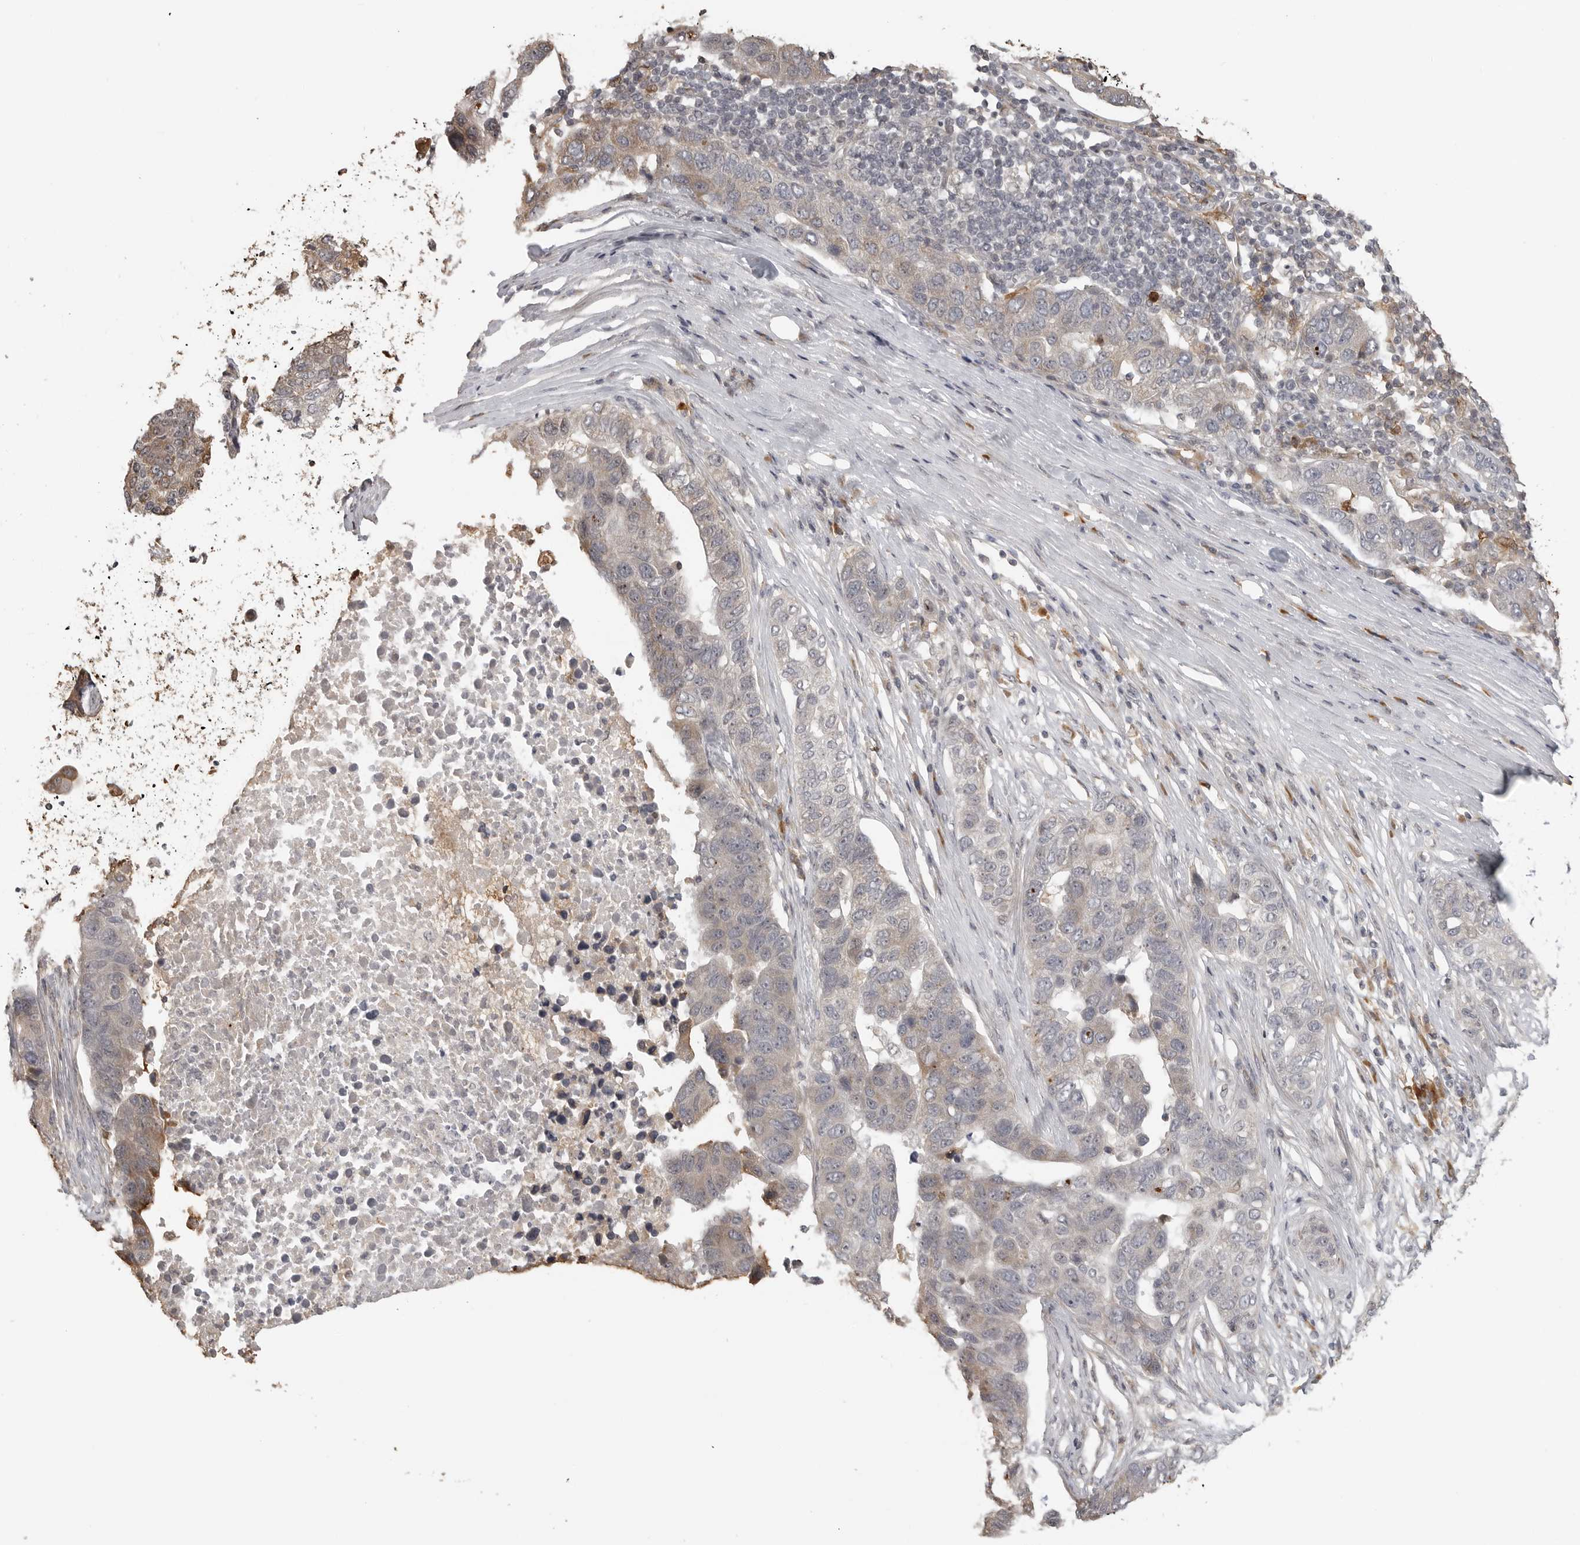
{"staining": {"intensity": "negative", "quantity": "none", "location": "none"}, "tissue": "pancreatic cancer", "cell_type": "Tumor cells", "image_type": "cancer", "snomed": [{"axis": "morphology", "description": "Adenocarcinoma, NOS"}, {"axis": "topography", "description": "Pancreas"}], "caption": "IHC histopathology image of neoplastic tissue: human pancreatic adenocarcinoma stained with DAB (3,3'-diaminobenzidine) reveals no significant protein staining in tumor cells.", "gene": "IDO1", "patient": {"sex": "female", "age": 61}}